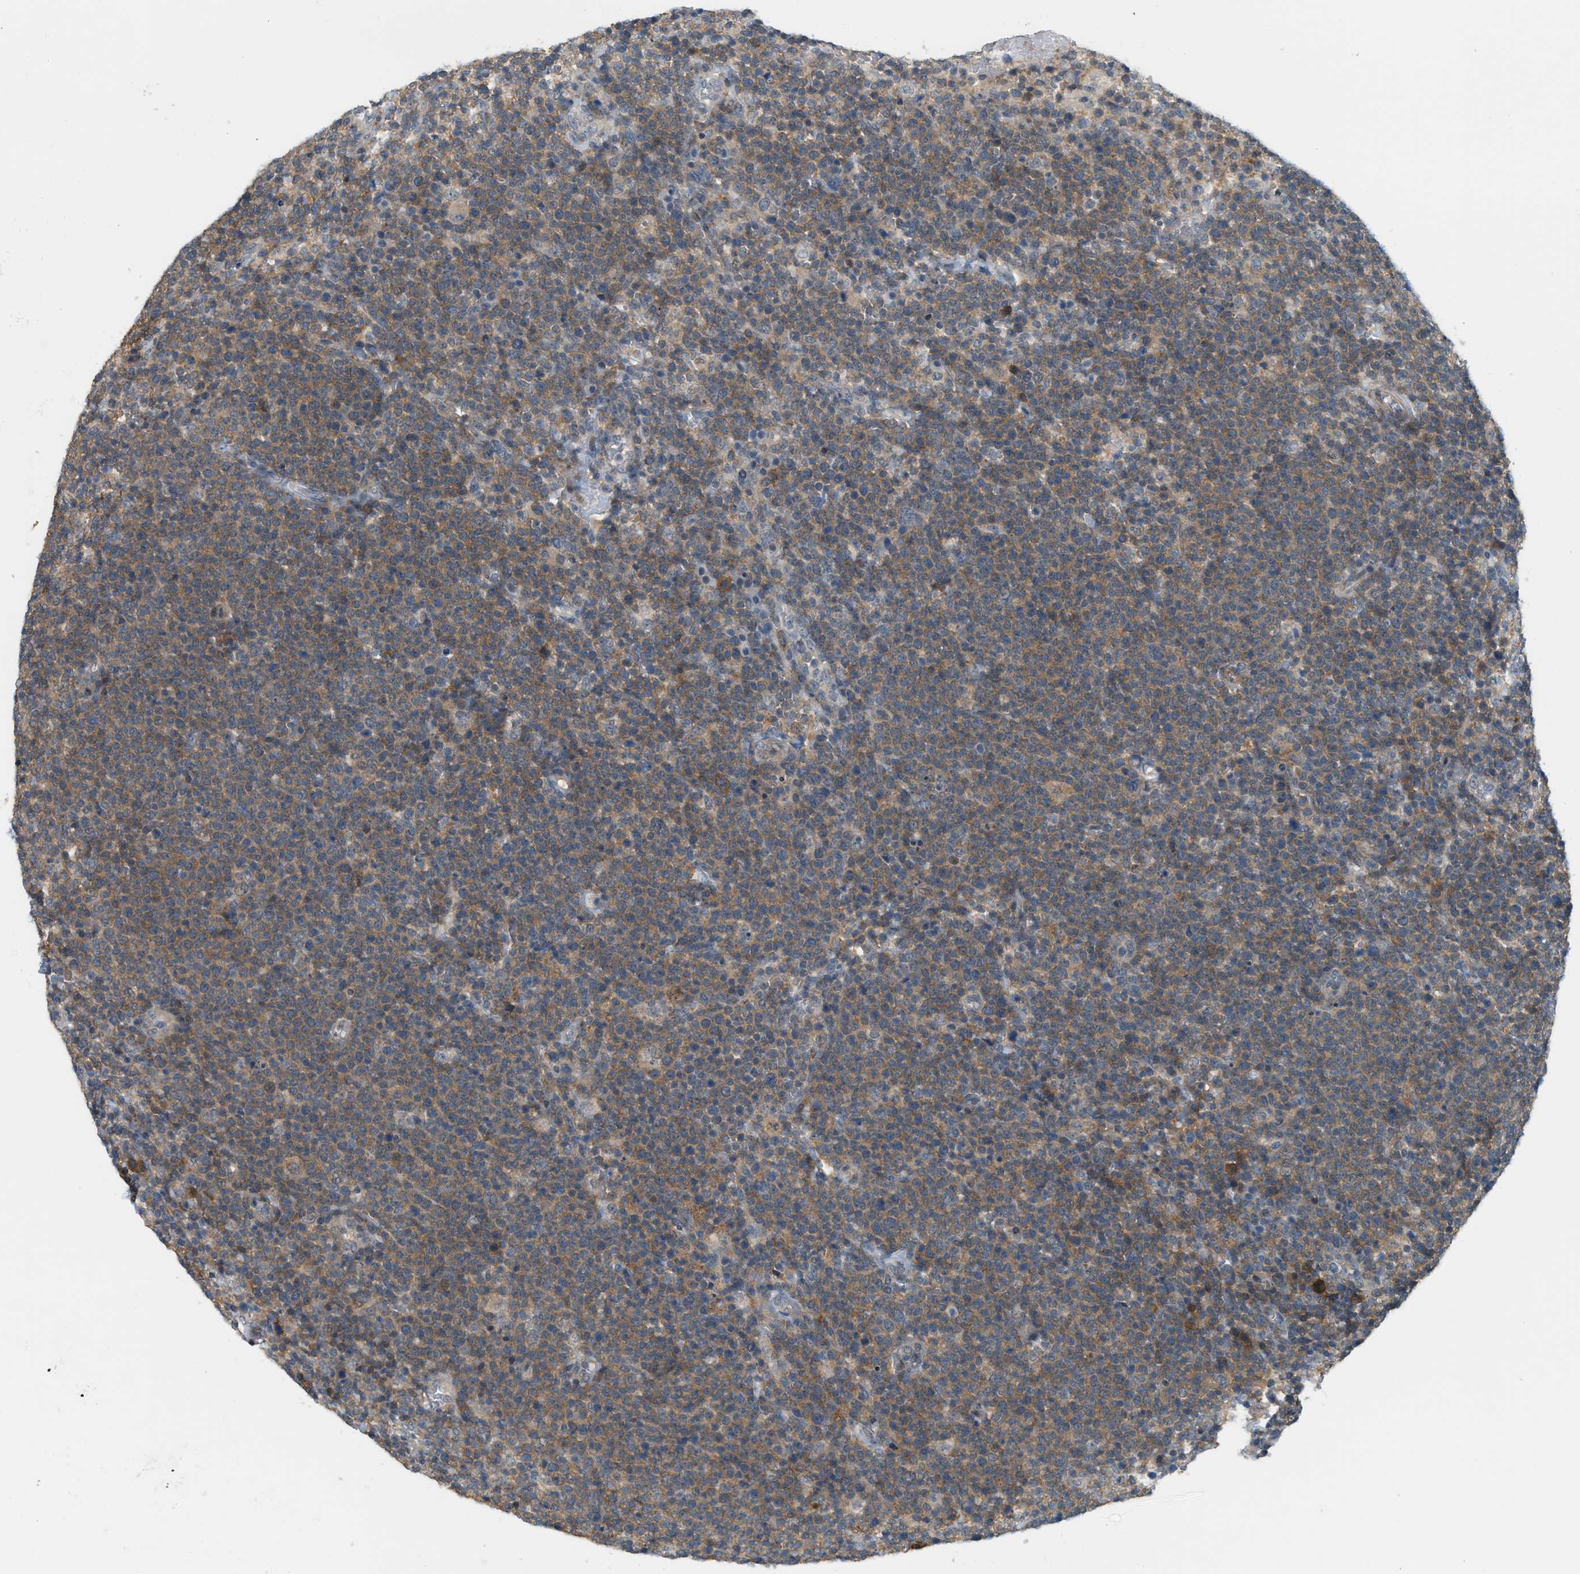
{"staining": {"intensity": "moderate", "quantity": ">75%", "location": "cytoplasmic/membranous"}, "tissue": "lymphoma", "cell_type": "Tumor cells", "image_type": "cancer", "snomed": [{"axis": "morphology", "description": "Malignant lymphoma, non-Hodgkin's type, High grade"}, {"axis": "topography", "description": "Lymph node"}], "caption": "Immunohistochemistry (DAB) staining of malignant lymphoma, non-Hodgkin's type (high-grade) exhibits moderate cytoplasmic/membranous protein positivity in approximately >75% of tumor cells. (brown staining indicates protein expression, while blue staining denotes nuclei).", "gene": "PDCL3", "patient": {"sex": "male", "age": 61}}